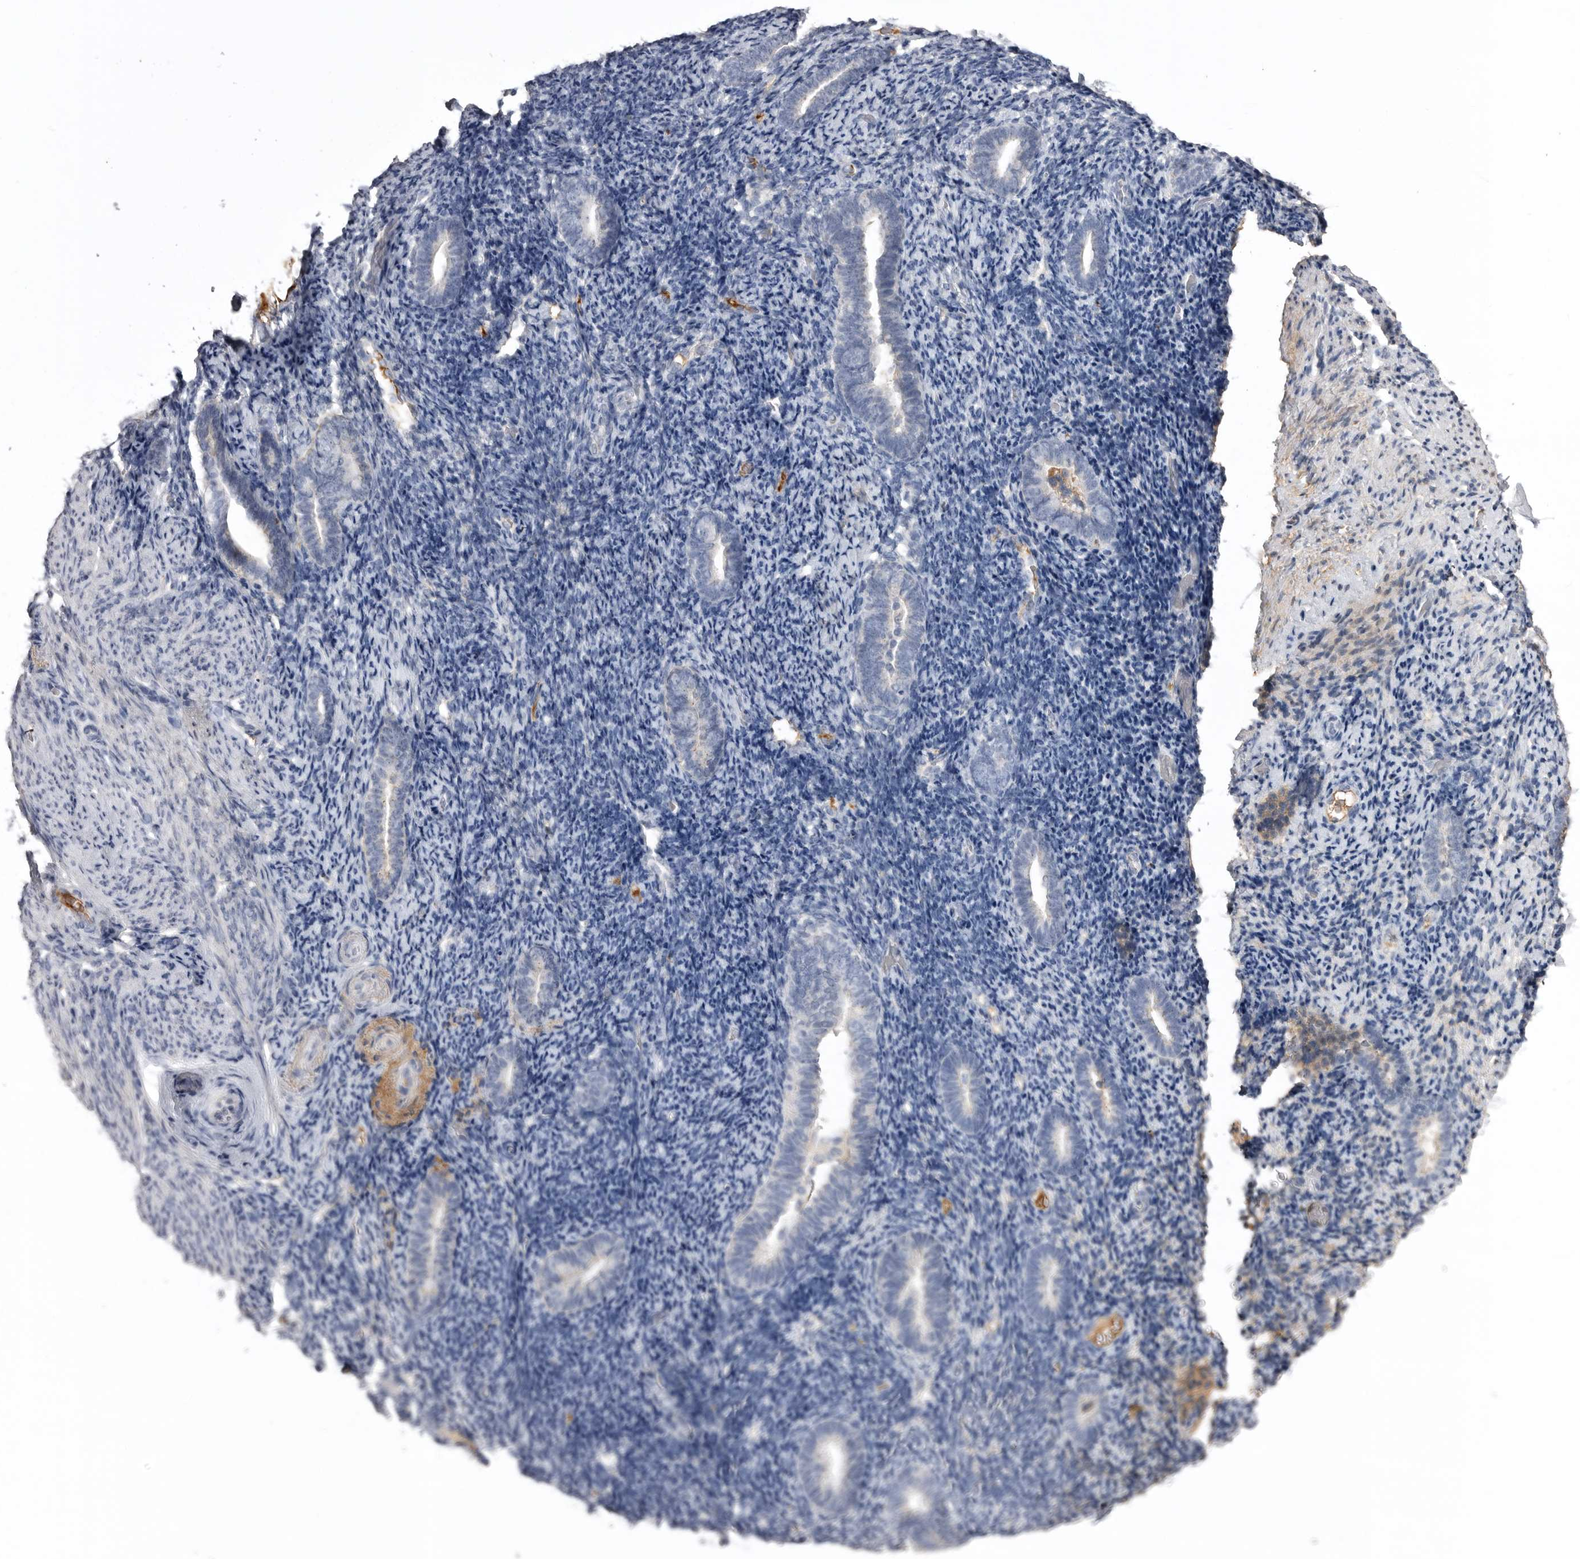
{"staining": {"intensity": "negative", "quantity": "none", "location": "none"}, "tissue": "endometrium", "cell_type": "Cells in endometrial stroma", "image_type": "normal", "snomed": [{"axis": "morphology", "description": "Normal tissue, NOS"}, {"axis": "topography", "description": "Endometrium"}], "caption": "A high-resolution photomicrograph shows immunohistochemistry (IHC) staining of benign endometrium, which displays no significant expression in cells in endometrial stroma. The staining is performed using DAB brown chromogen with nuclei counter-stained in using hematoxylin.", "gene": "AHSG", "patient": {"sex": "female", "age": 51}}